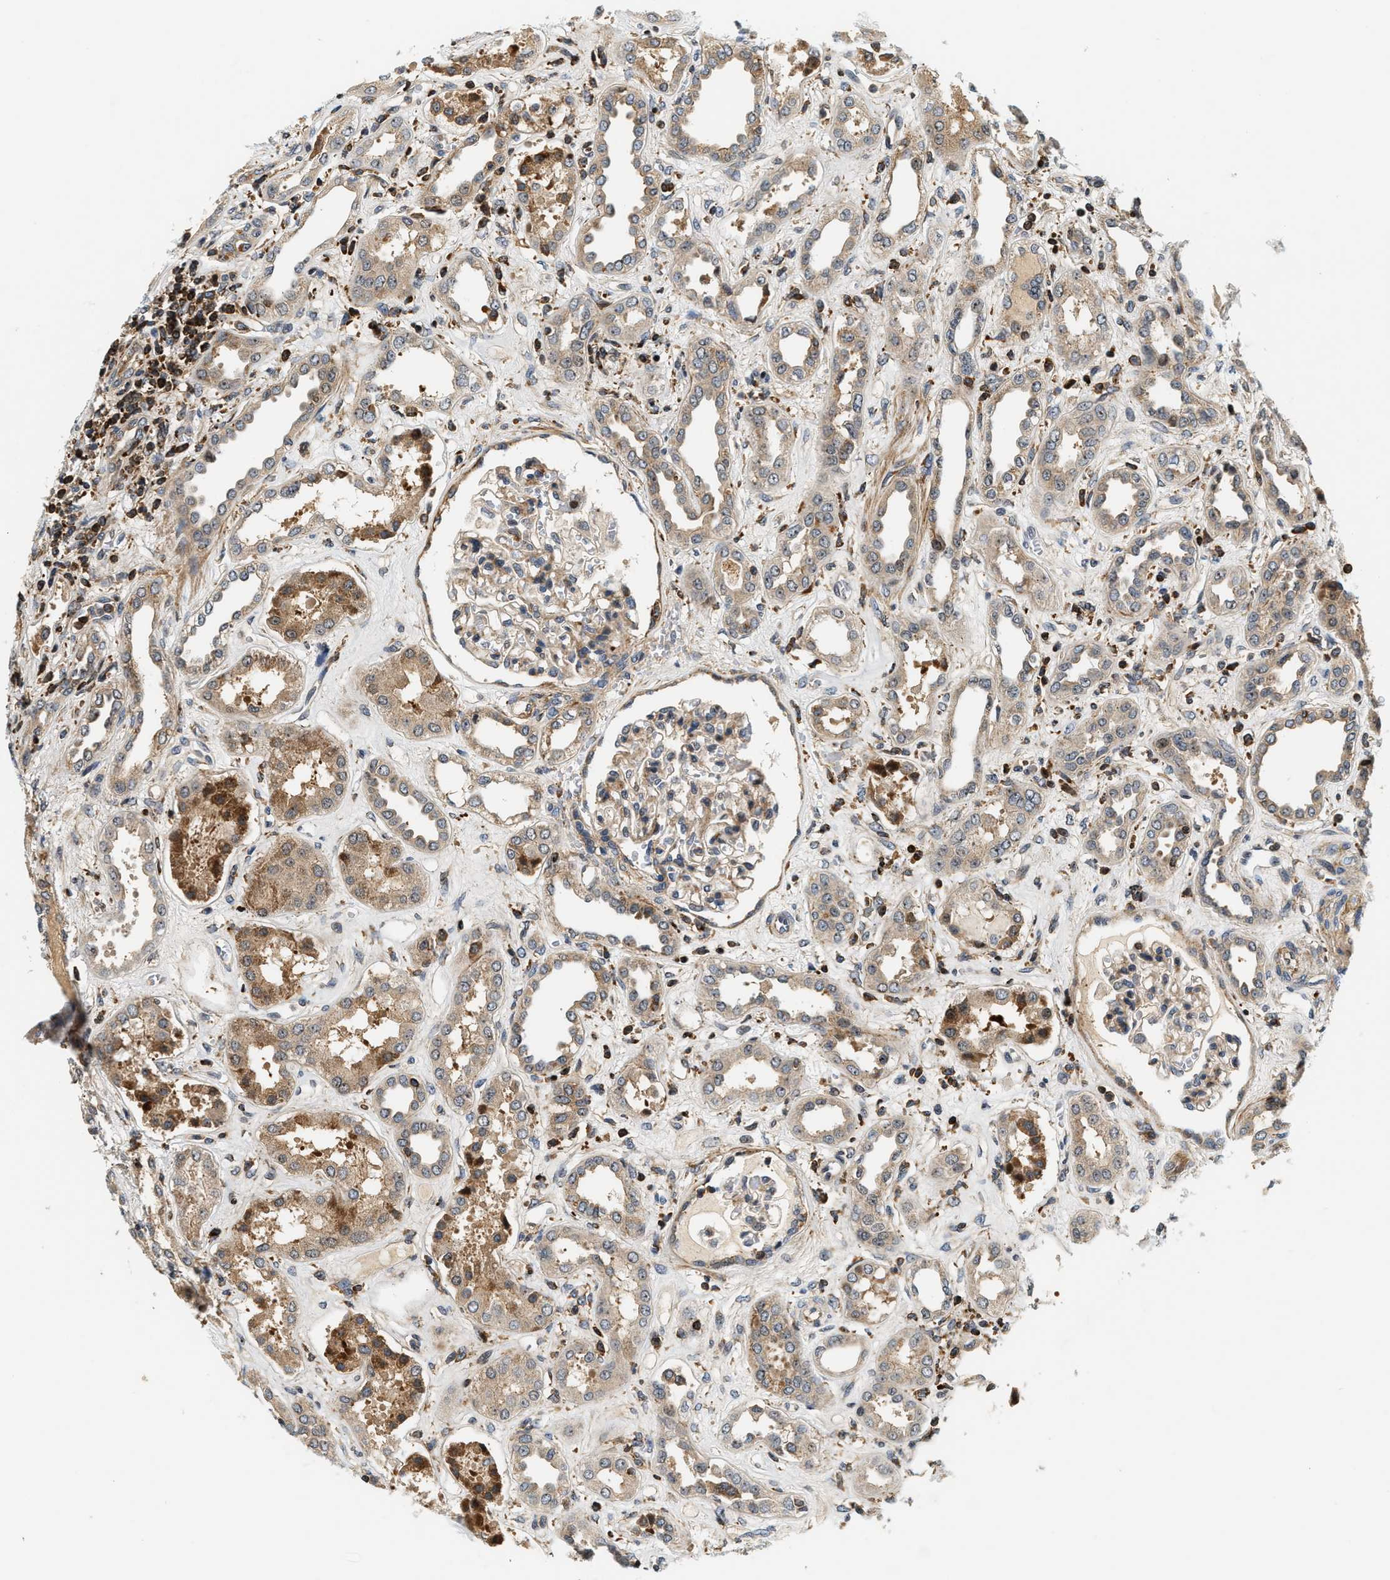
{"staining": {"intensity": "moderate", "quantity": "<25%", "location": "cytoplasmic/membranous"}, "tissue": "kidney", "cell_type": "Cells in glomeruli", "image_type": "normal", "snomed": [{"axis": "morphology", "description": "Normal tissue, NOS"}, {"axis": "topography", "description": "Kidney"}], "caption": "An image of kidney stained for a protein reveals moderate cytoplasmic/membranous brown staining in cells in glomeruli. (DAB (3,3'-diaminobenzidine) IHC, brown staining for protein, blue staining for nuclei).", "gene": "SAMD9", "patient": {"sex": "male", "age": 59}}